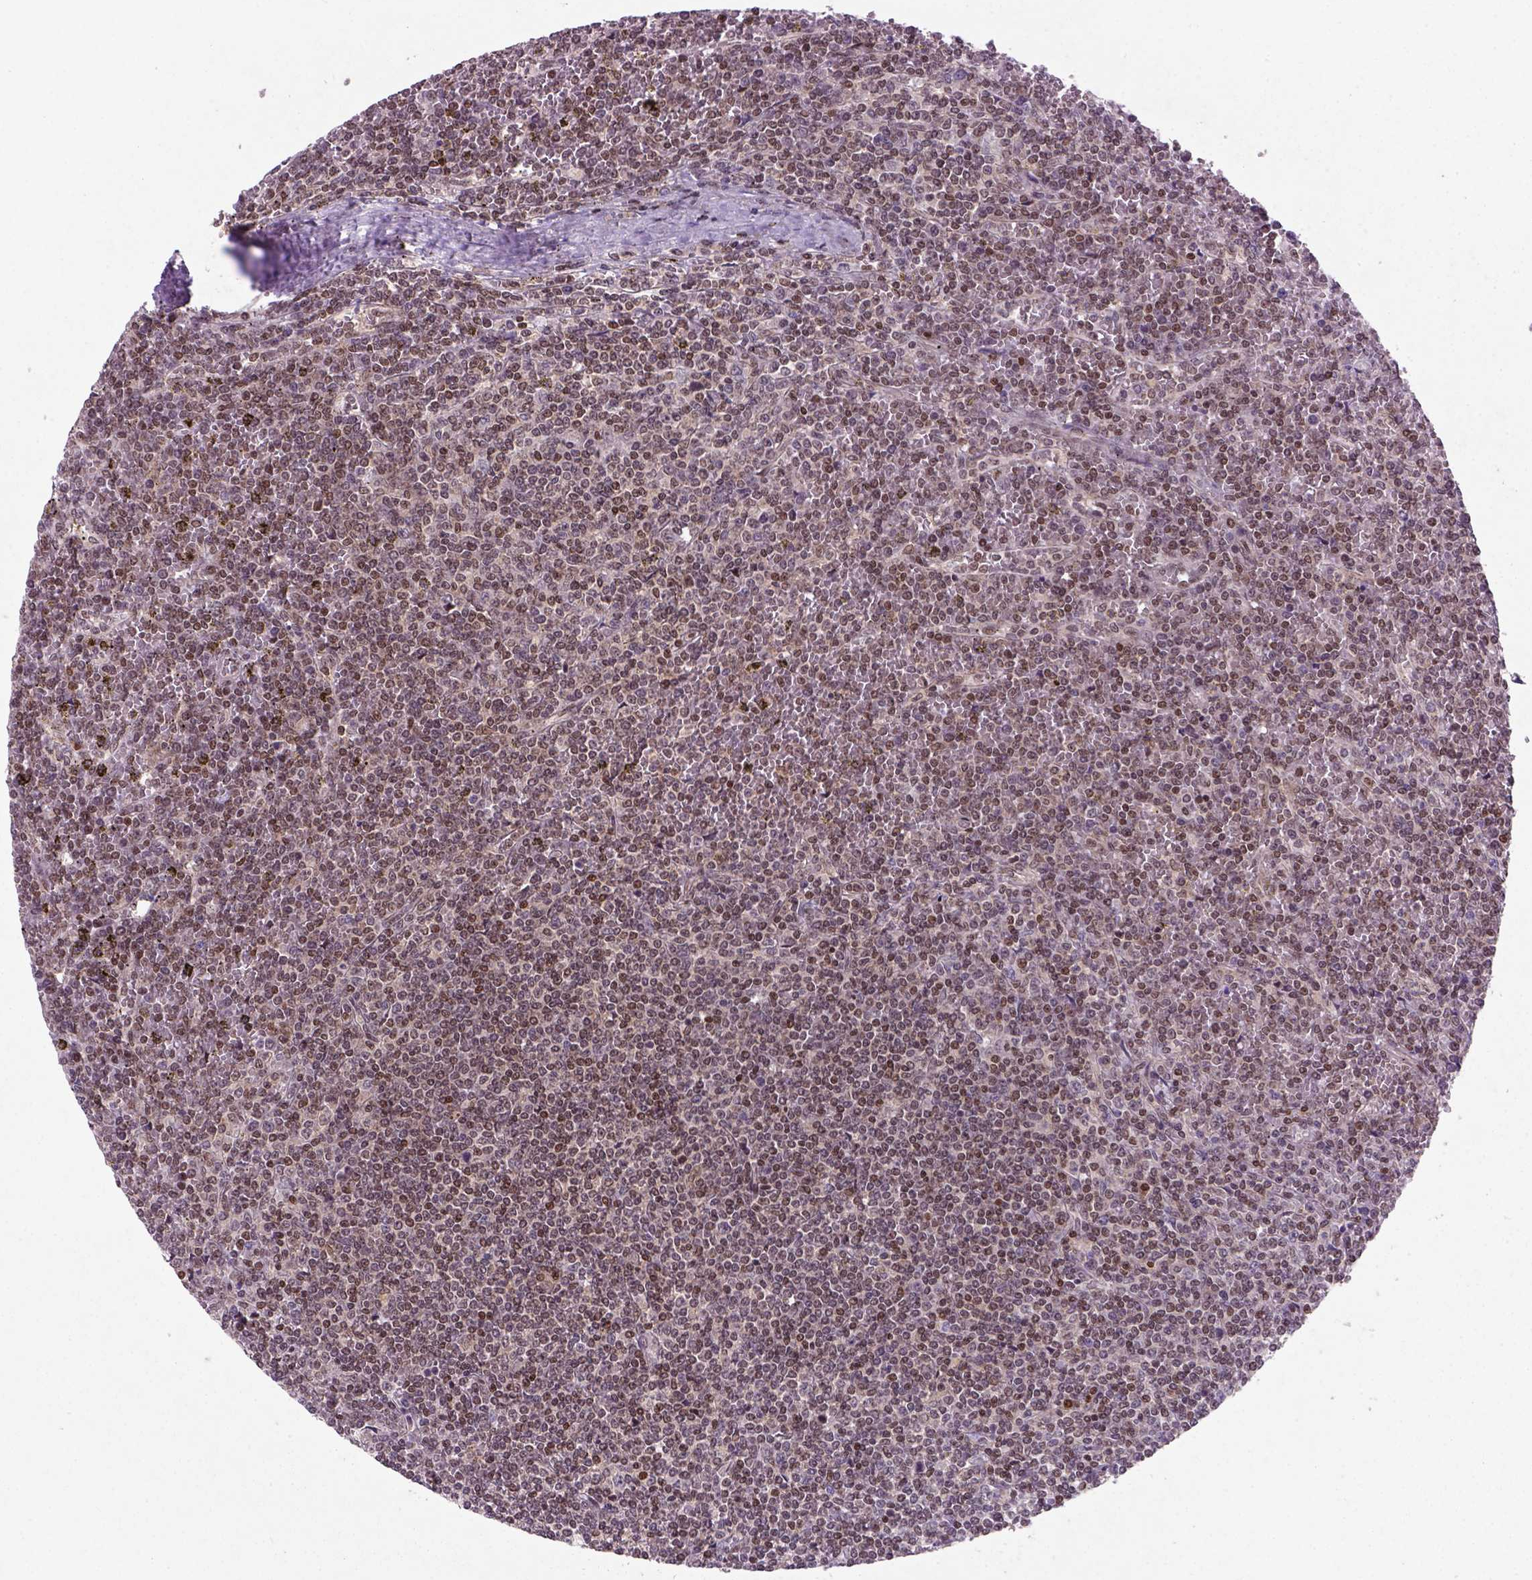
{"staining": {"intensity": "moderate", "quantity": ">75%", "location": "nuclear"}, "tissue": "lymphoma", "cell_type": "Tumor cells", "image_type": "cancer", "snomed": [{"axis": "morphology", "description": "Malignant lymphoma, non-Hodgkin's type, Low grade"}, {"axis": "topography", "description": "Spleen"}], "caption": "Lymphoma stained with a brown dye demonstrates moderate nuclear positive expression in approximately >75% of tumor cells.", "gene": "MGMT", "patient": {"sex": "female", "age": 19}}